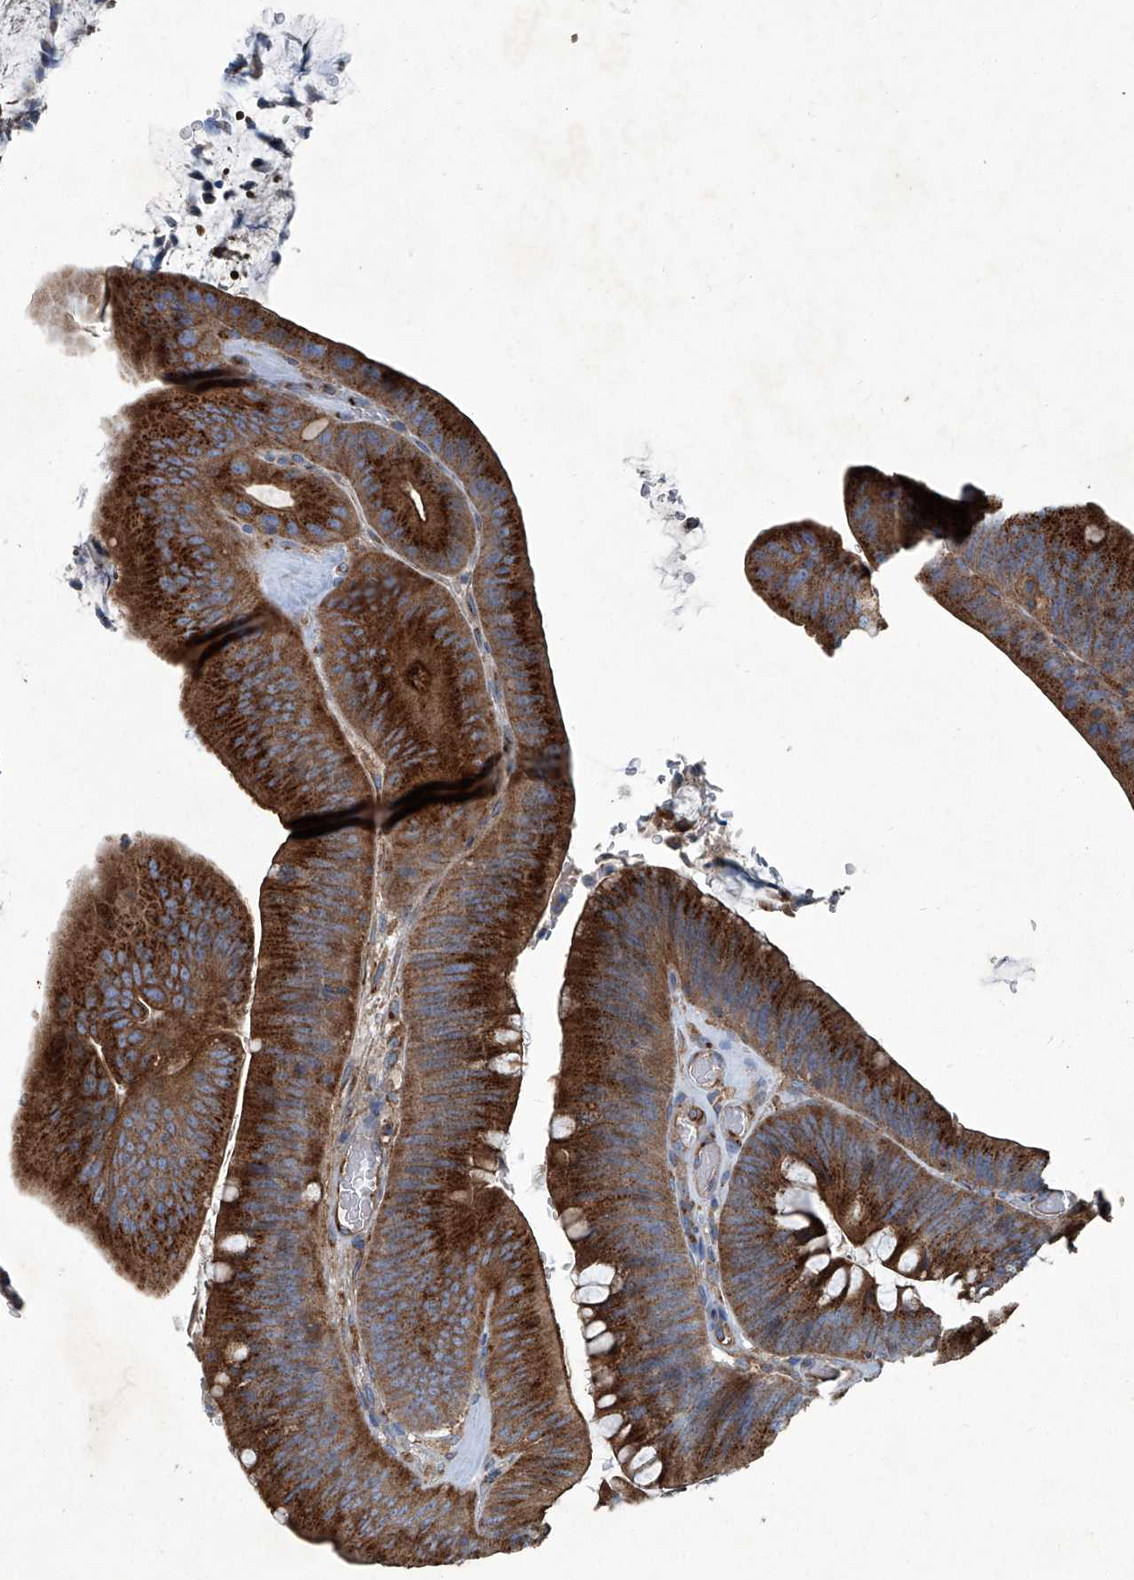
{"staining": {"intensity": "strong", "quantity": ">75%", "location": "cytoplasmic/membranous"}, "tissue": "colorectal cancer", "cell_type": "Tumor cells", "image_type": "cancer", "snomed": [{"axis": "morphology", "description": "Normal tissue, NOS"}, {"axis": "topography", "description": "Colon"}], "caption": "A histopathology image of colorectal cancer stained for a protein displays strong cytoplasmic/membranous brown staining in tumor cells.", "gene": "PIGH", "patient": {"sex": "female", "age": 82}}